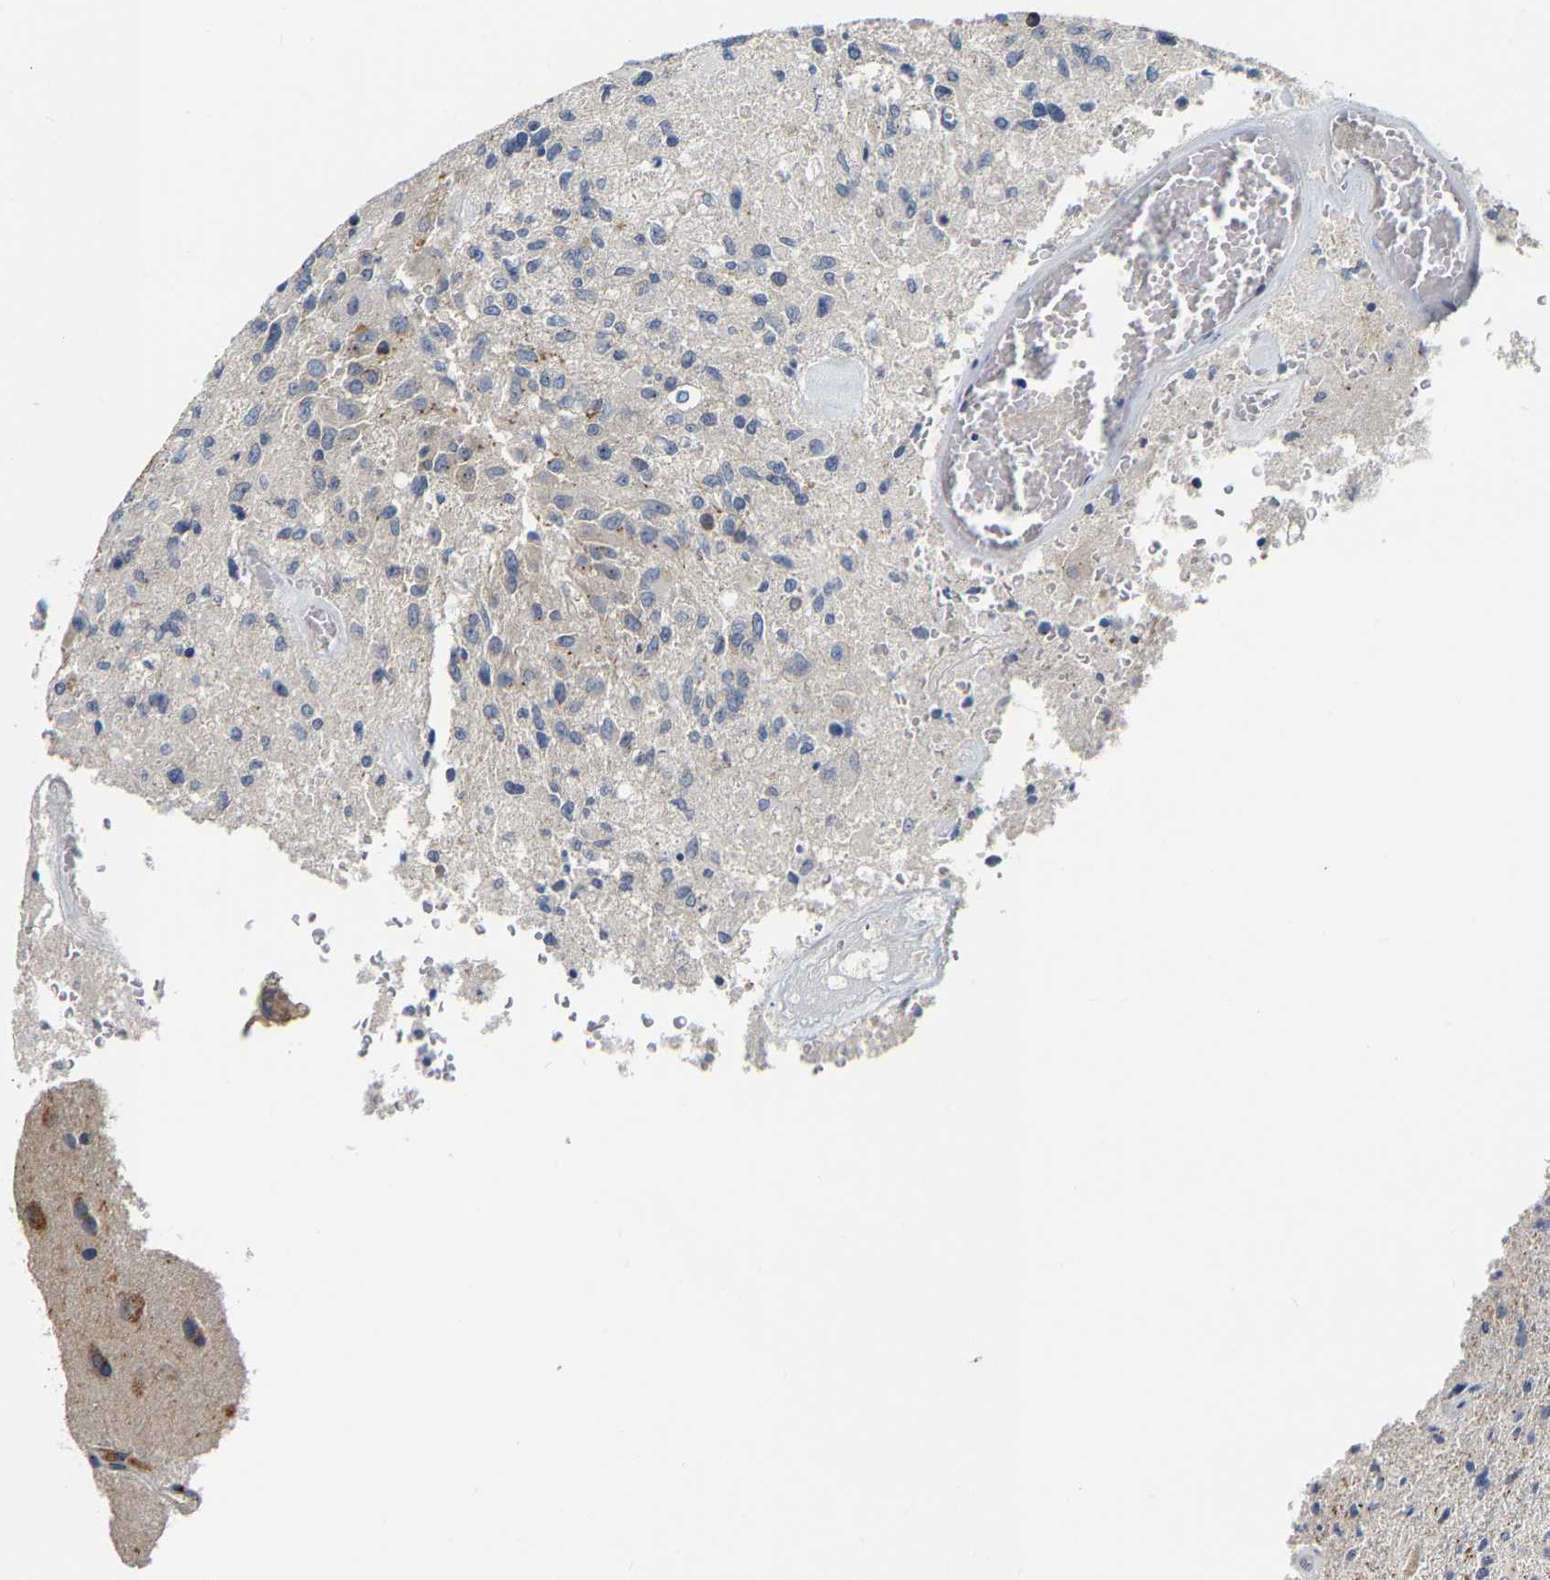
{"staining": {"intensity": "weak", "quantity": "<25%", "location": "cytoplasmic/membranous"}, "tissue": "glioma", "cell_type": "Tumor cells", "image_type": "cancer", "snomed": [{"axis": "morphology", "description": "Normal tissue, NOS"}, {"axis": "morphology", "description": "Glioma, malignant, High grade"}, {"axis": "topography", "description": "Cerebral cortex"}], "caption": "Histopathology image shows no protein expression in tumor cells of high-grade glioma (malignant) tissue. (IHC, brightfield microscopy, high magnification).", "gene": "PCNT", "patient": {"sex": "male", "age": 77}}